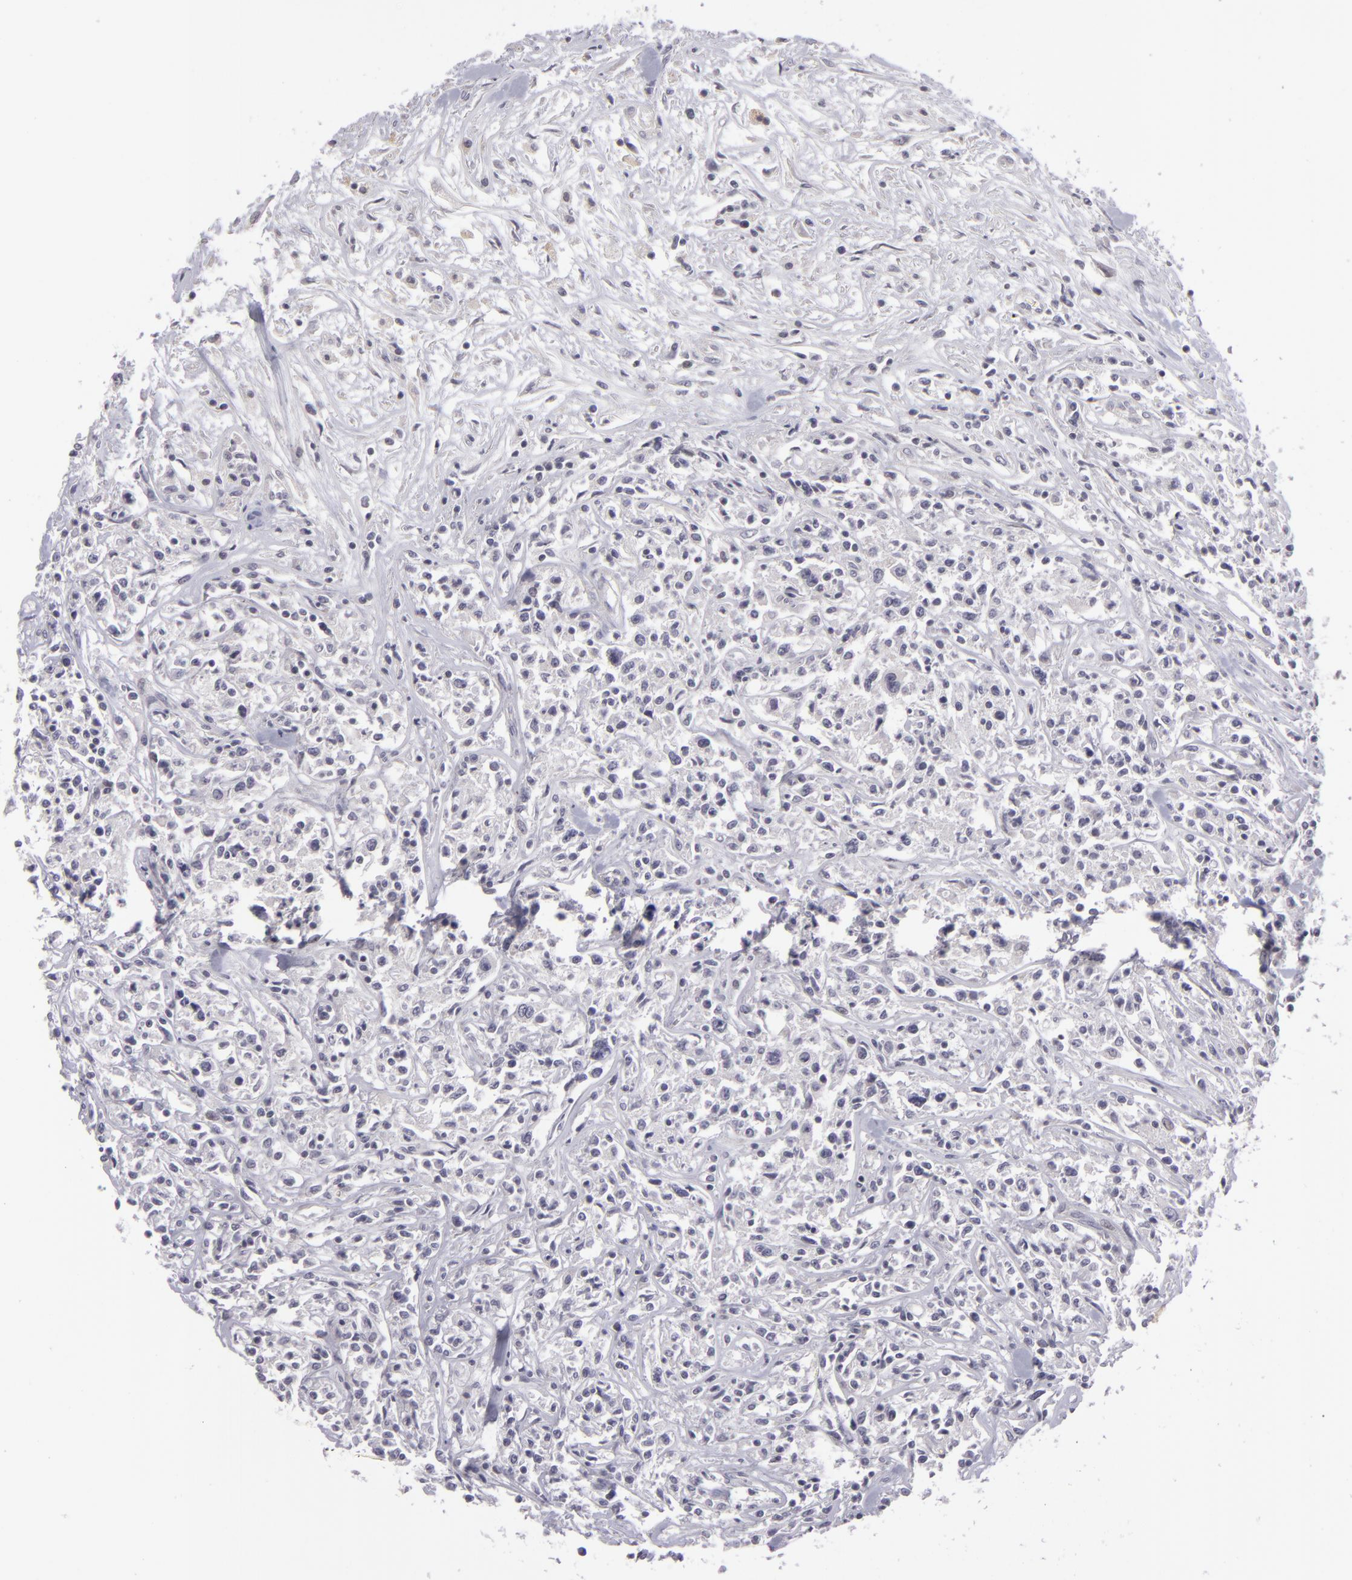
{"staining": {"intensity": "negative", "quantity": "none", "location": "none"}, "tissue": "lymphoma", "cell_type": "Tumor cells", "image_type": "cancer", "snomed": [{"axis": "morphology", "description": "Malignant lymphoma, non-Hodgkin's type, Low grade"}, {"axis": "topography", "description": "Small intestine"}], "caption": "The image exhibits no staining of tumor cells in malignant lymphoma, non-Hodgkin's type (low-grade).", "gene": "AKAP6", "patient": {"sex": "female", "age": 59}}